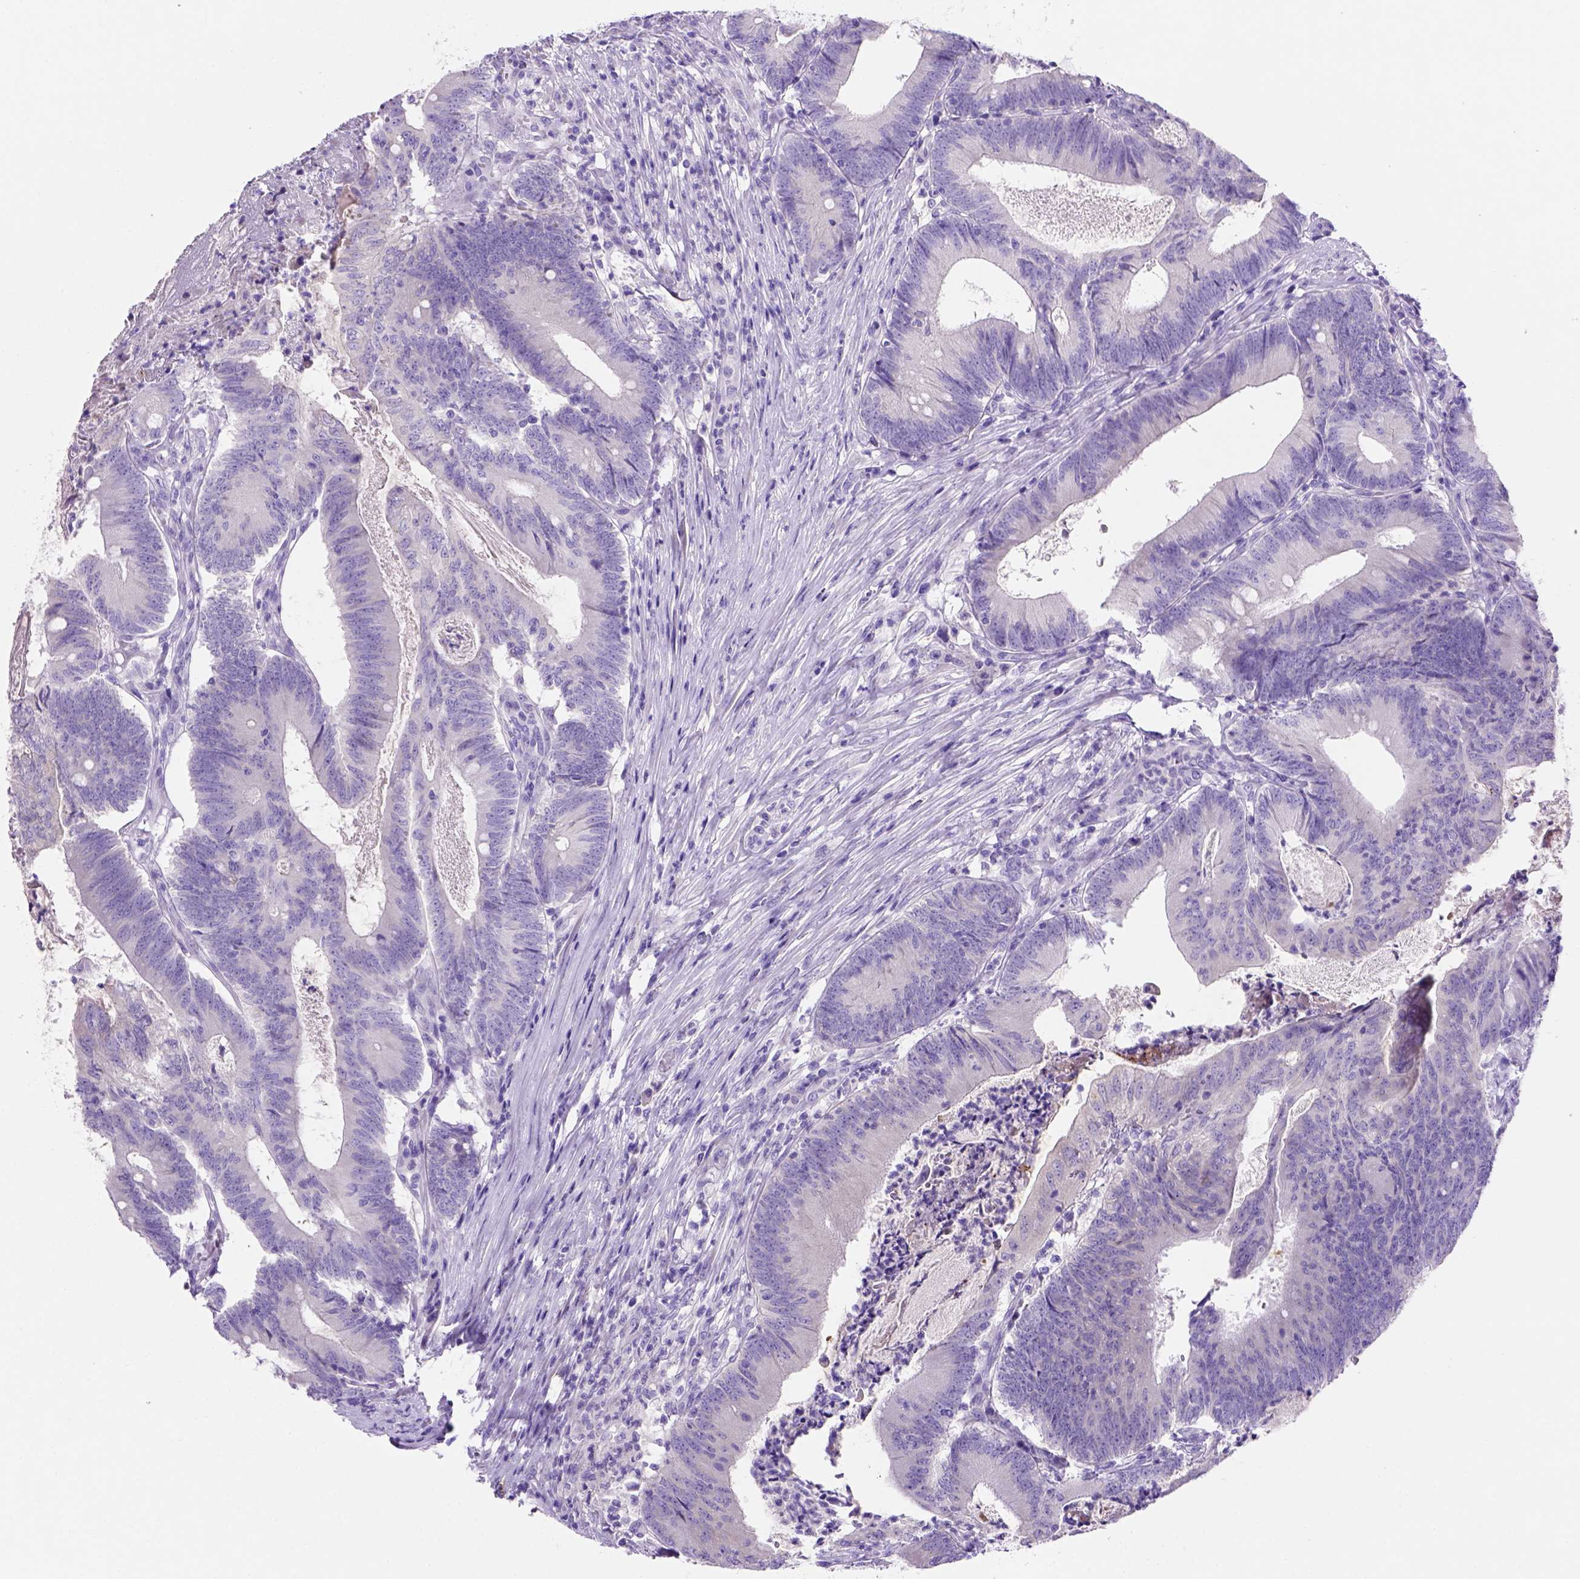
{"staining": {"intensity": "negative", "quantity": "none", "location": "none"}, "tissue": "colorectal cancer", "cell_type": "Tumor cells", "image_type": "cancer", "snomed": [{"axis": "morphology", "description": "Adenocarcinoma, NOS"}, {"axis": "topography", "description": "Colon"}], "caption": "Colorectal adenocarcinoma was stained to show a protein in brown. There is no significant positivity in tumor cells.", "gene": "SIRPD", "patient": {"sex": "female", "age": 70}}